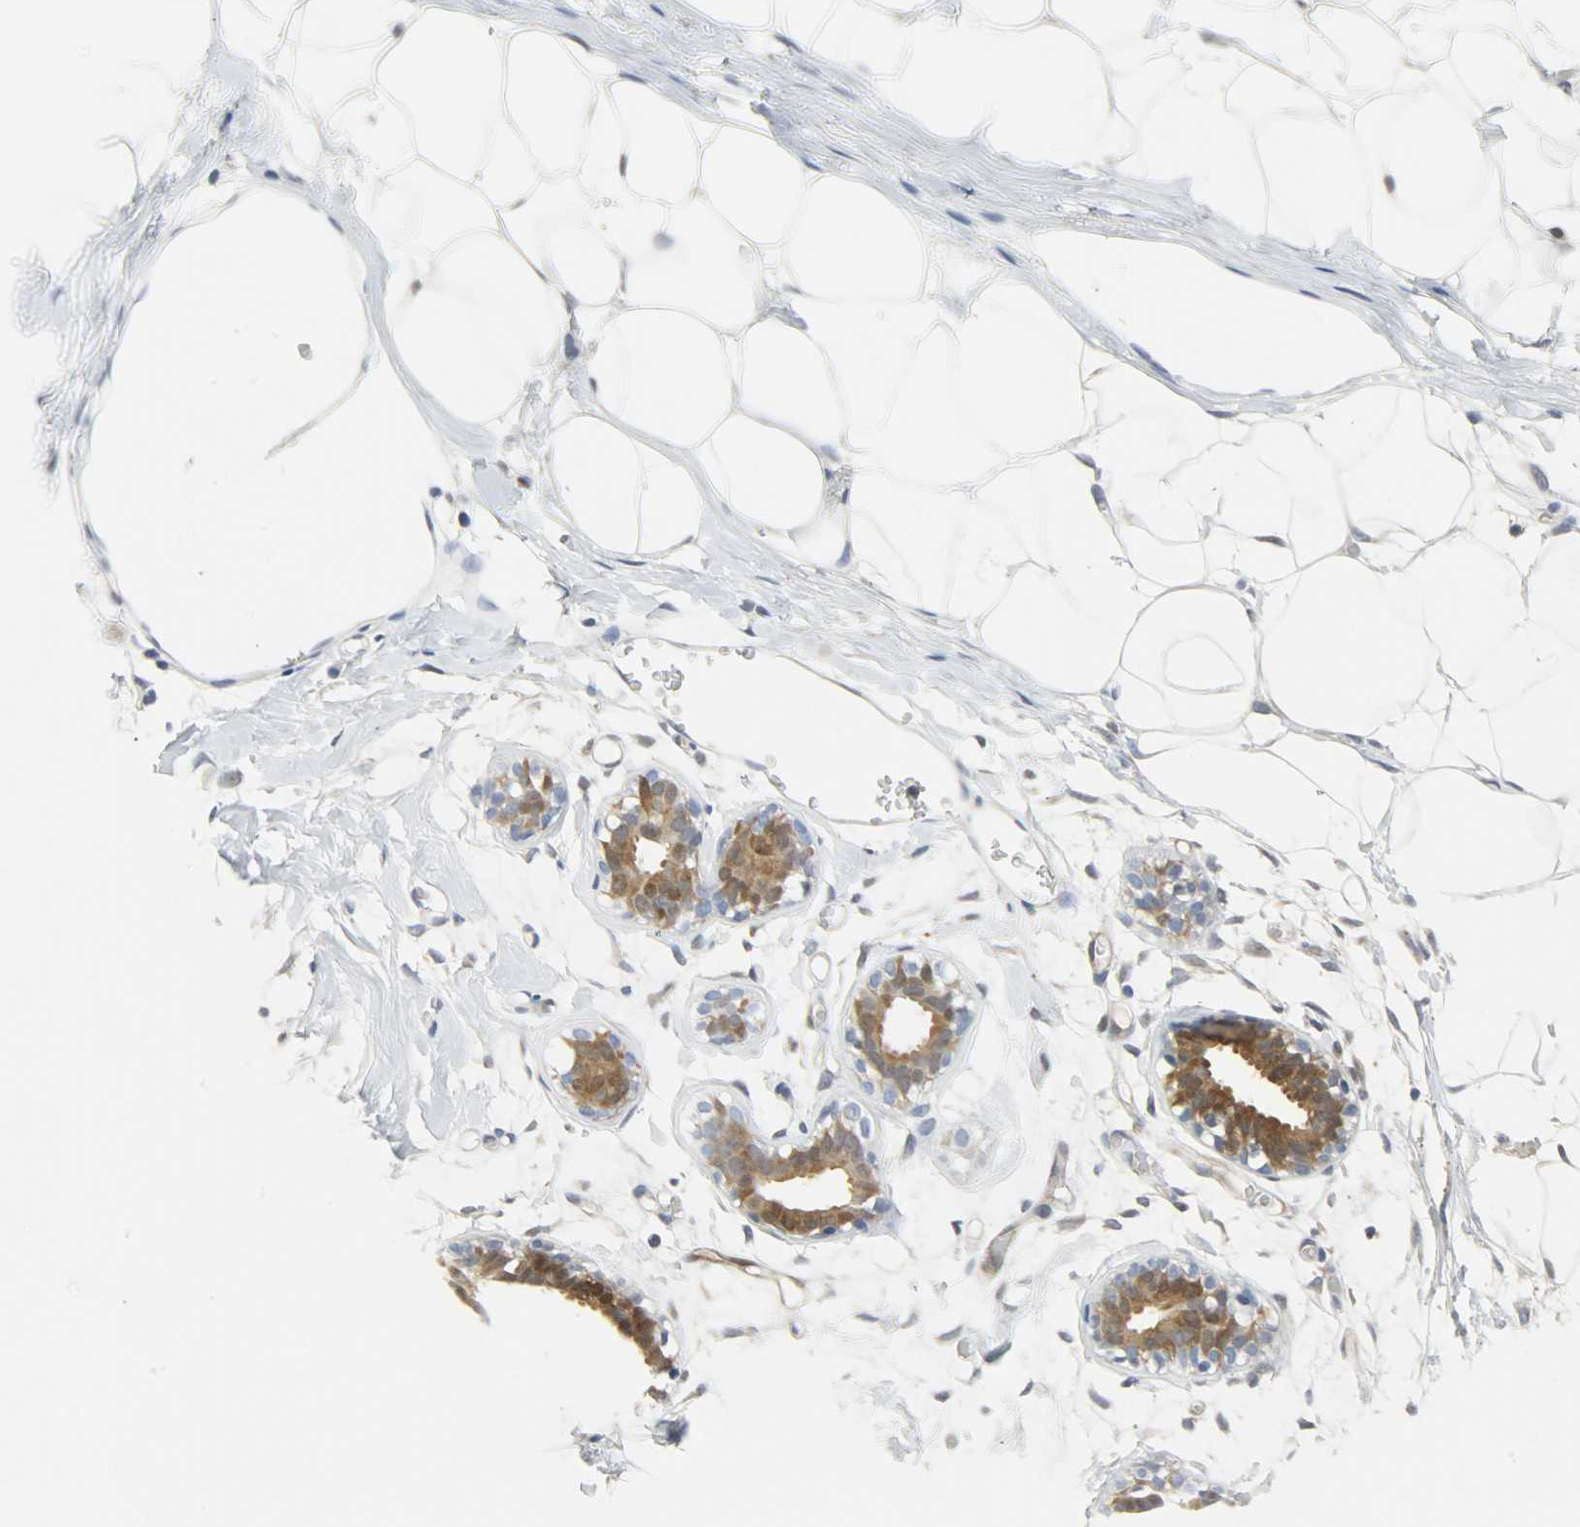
{"staining": {"intensity": "negative", "quantity": "none", "location": "none"}, "tissue": "adipose tissue", "cell_type": "Adipocytes", "image_type": "normal", "snomed": [{"axis": "morphology", "description": "Normal tissue, NOS"}, {"axis": "topography", "description": "Breast"}, {"axis": "topography", "description": "Soft tissue"}], "caption": "The micrograph shows no significant positivity in adipocytes of adipose tissue. (Immunohistochemistry, brightfield microscopy, high magnification).", "gene": "EIF4EBP1", "patient": {"sex": "female", "age": 25}}